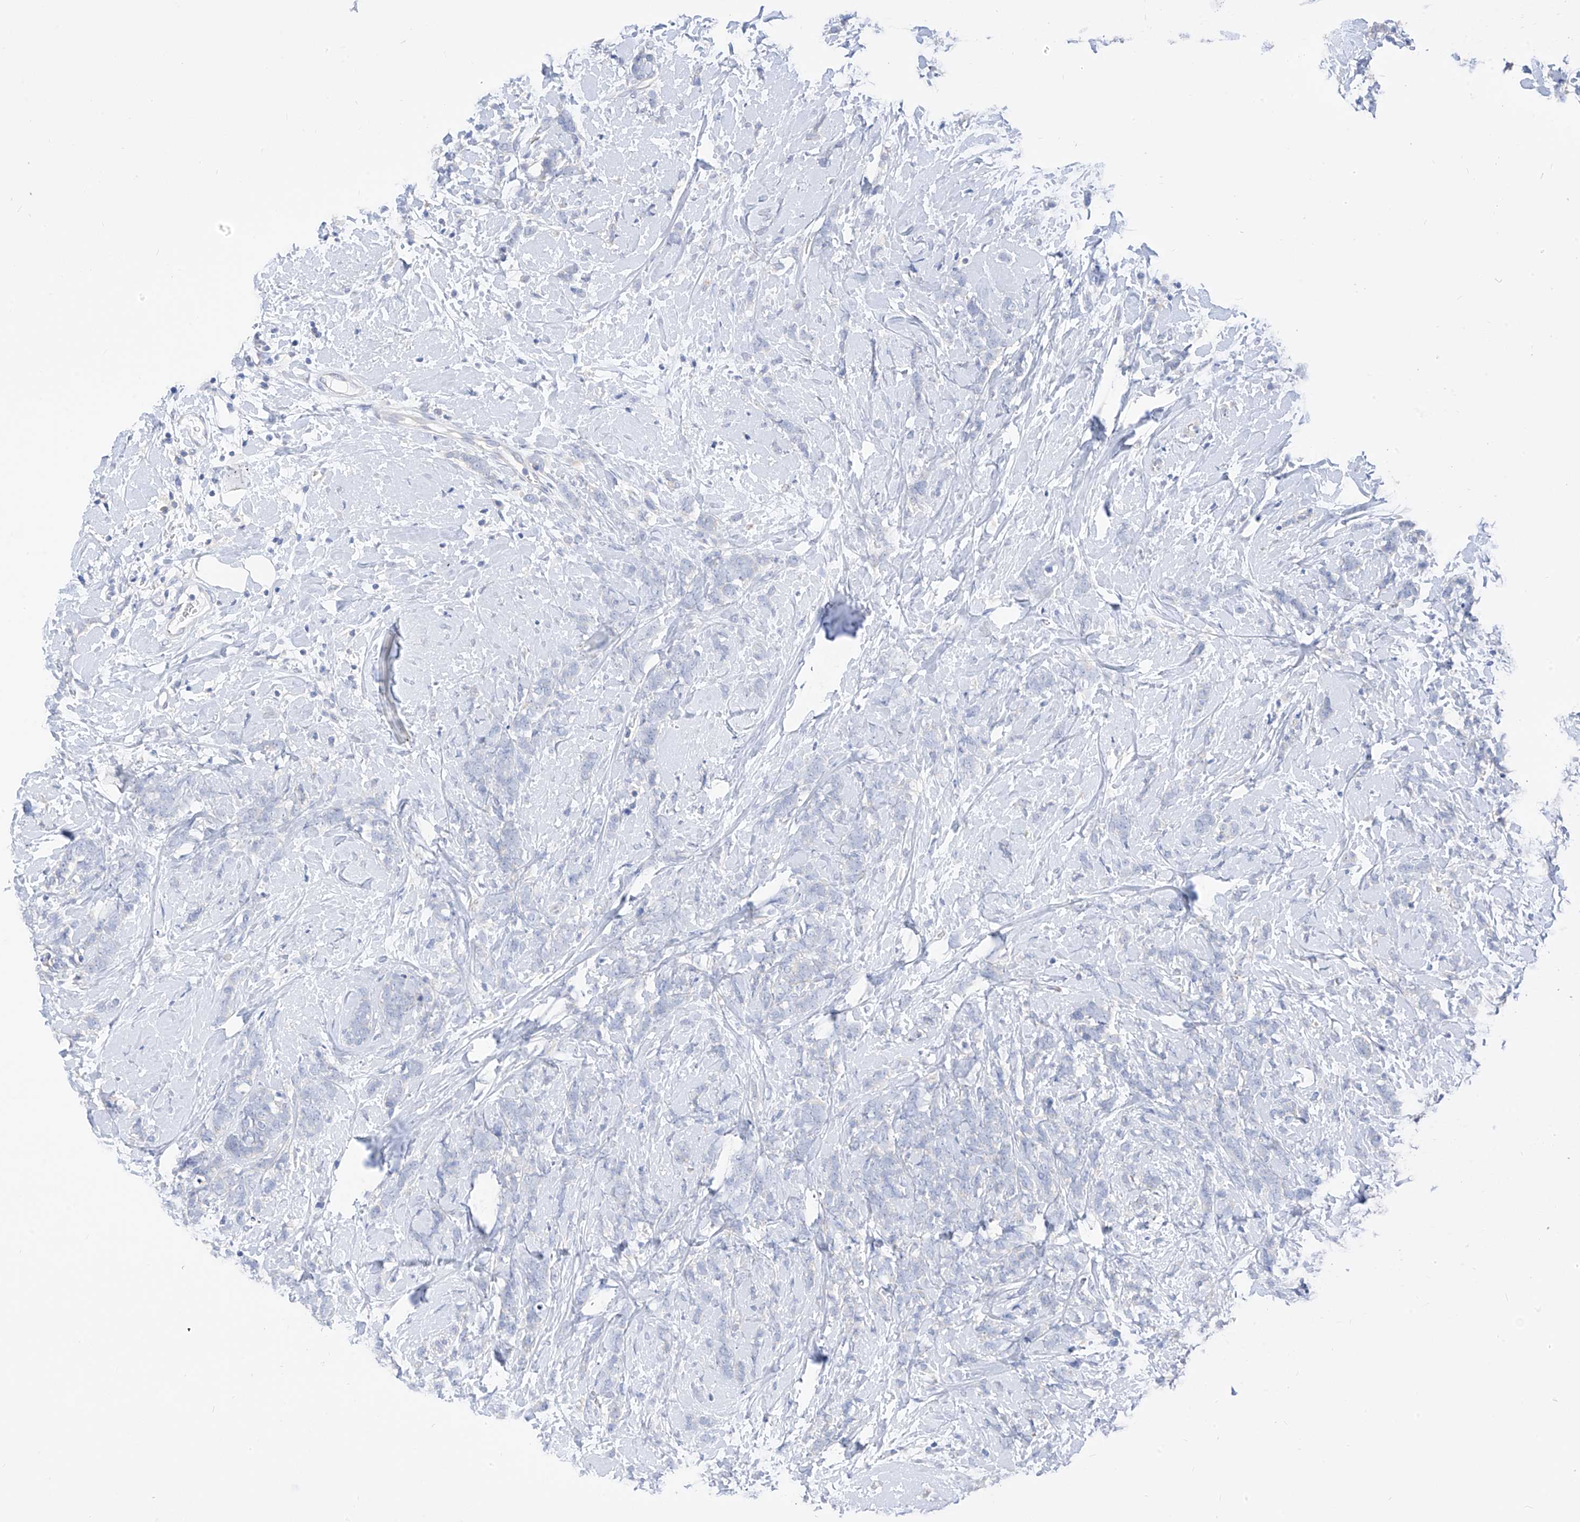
{"staining": {"intensity": "negative", "quantity": "none", "location": "none"}, "tissue": "breast cancer", "cell_type": "Tumor cells", "image_type": "cancer", "snomed": [{"axis": "morphology", "description": "Lobular carcinoma"}, {"axis": "topography", "description": "Breast"}], "caption": "Tumor cells are negative for protein expression in human breast cancer (lobular carcinoma).", "gene": "ZZEF1", "patient": {"sex": "female", "age": 58}}